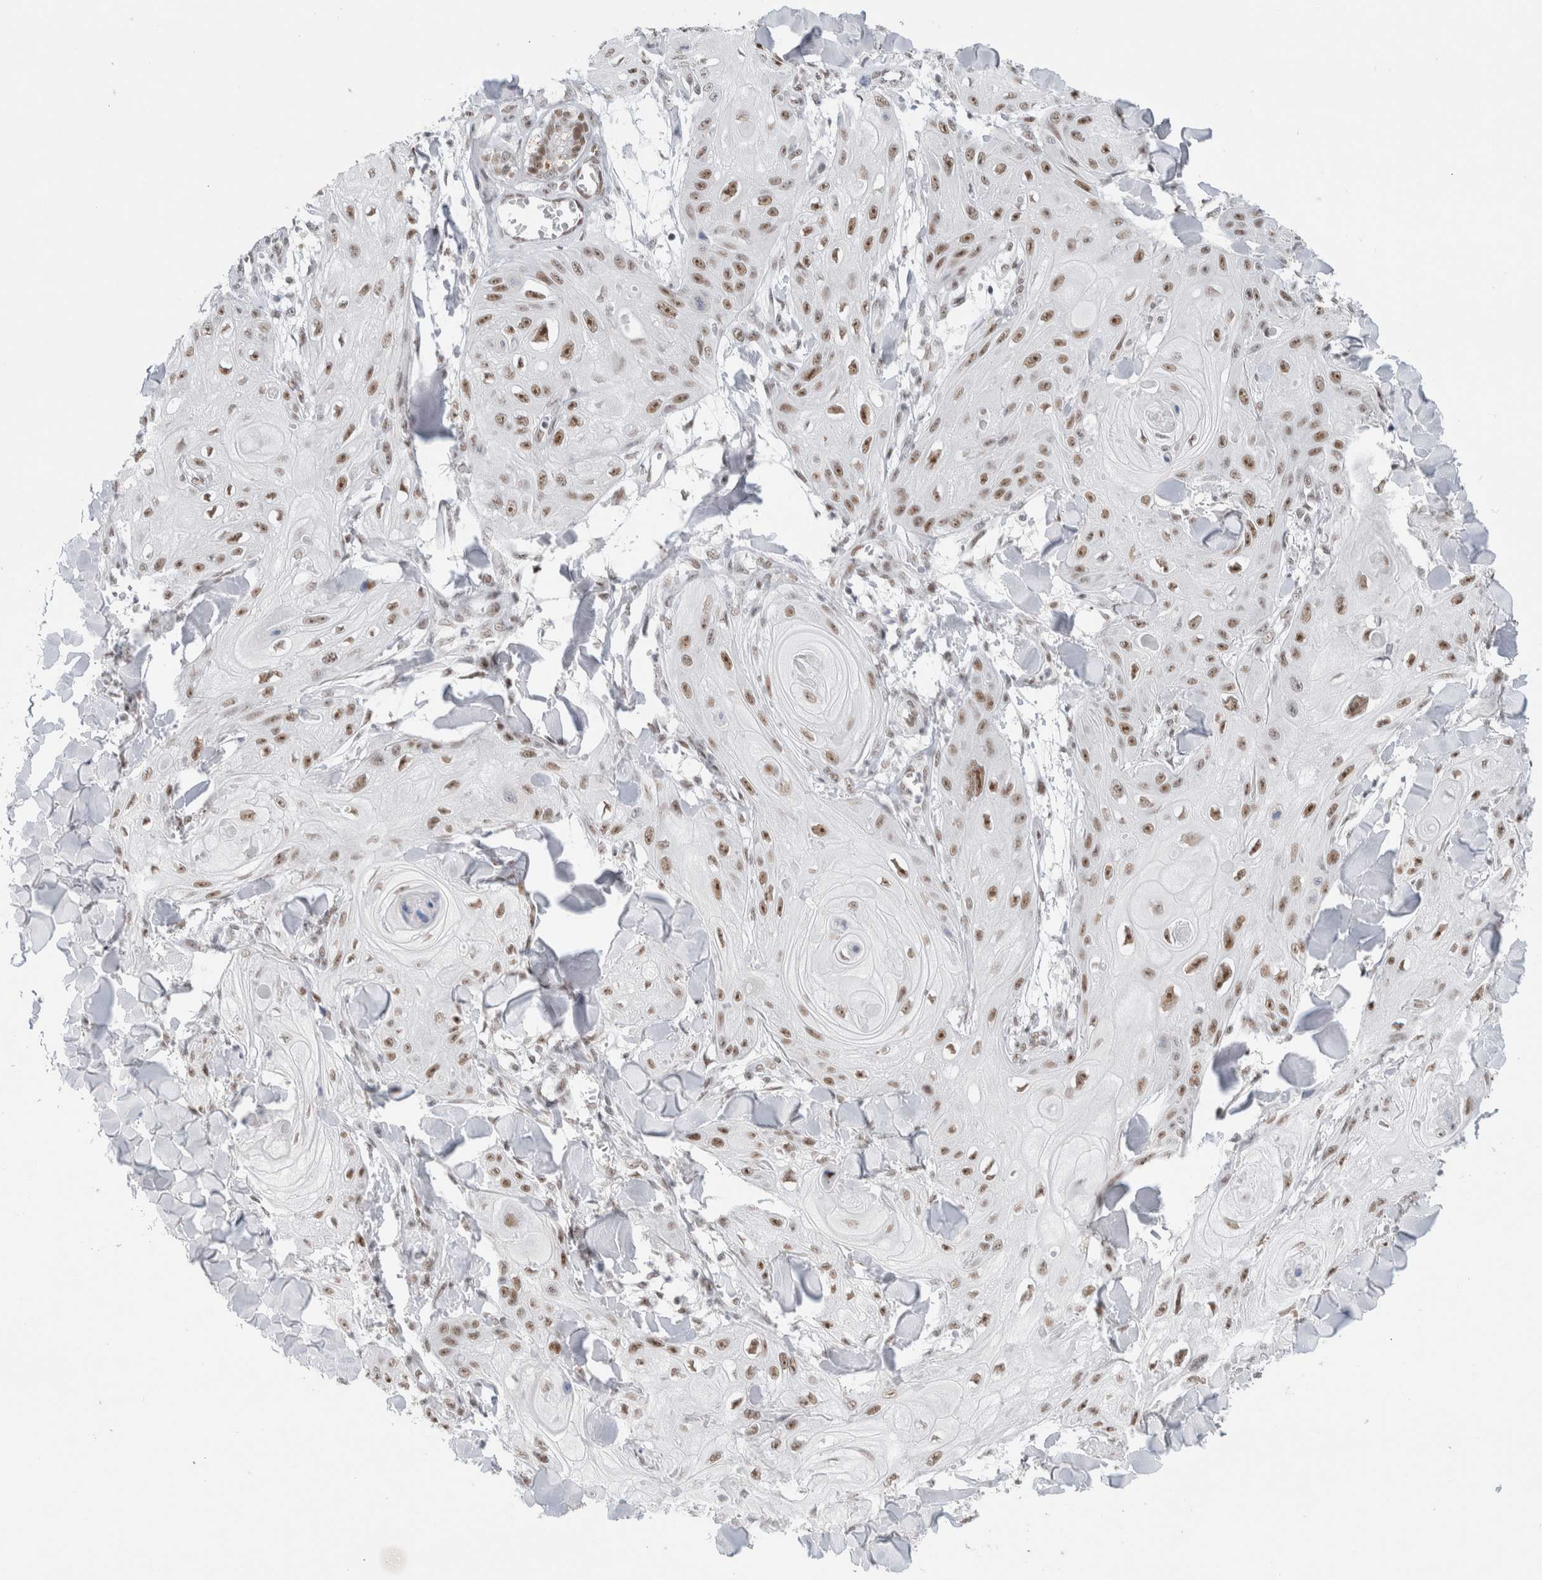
{"staining": {"intensity": "moderate", "quantity": ">75%", "location": "nuclear"}, "tissue": "skin cancer", "cell_type": "Tumor cells", "image_type": "cancer", "snomed": [{"axis": "morphology", "description": "Squamous cell carcinoma, NOS"}, {"axis": "topography", "description": "Skin"}], "caption": "The micrograph reveals staining of skin cancer, revealing moderate nuclear protein expression (brown color) within tumor cells.", "gene": "COPS7A", "patient": {"sex": "male", "age": 74}}